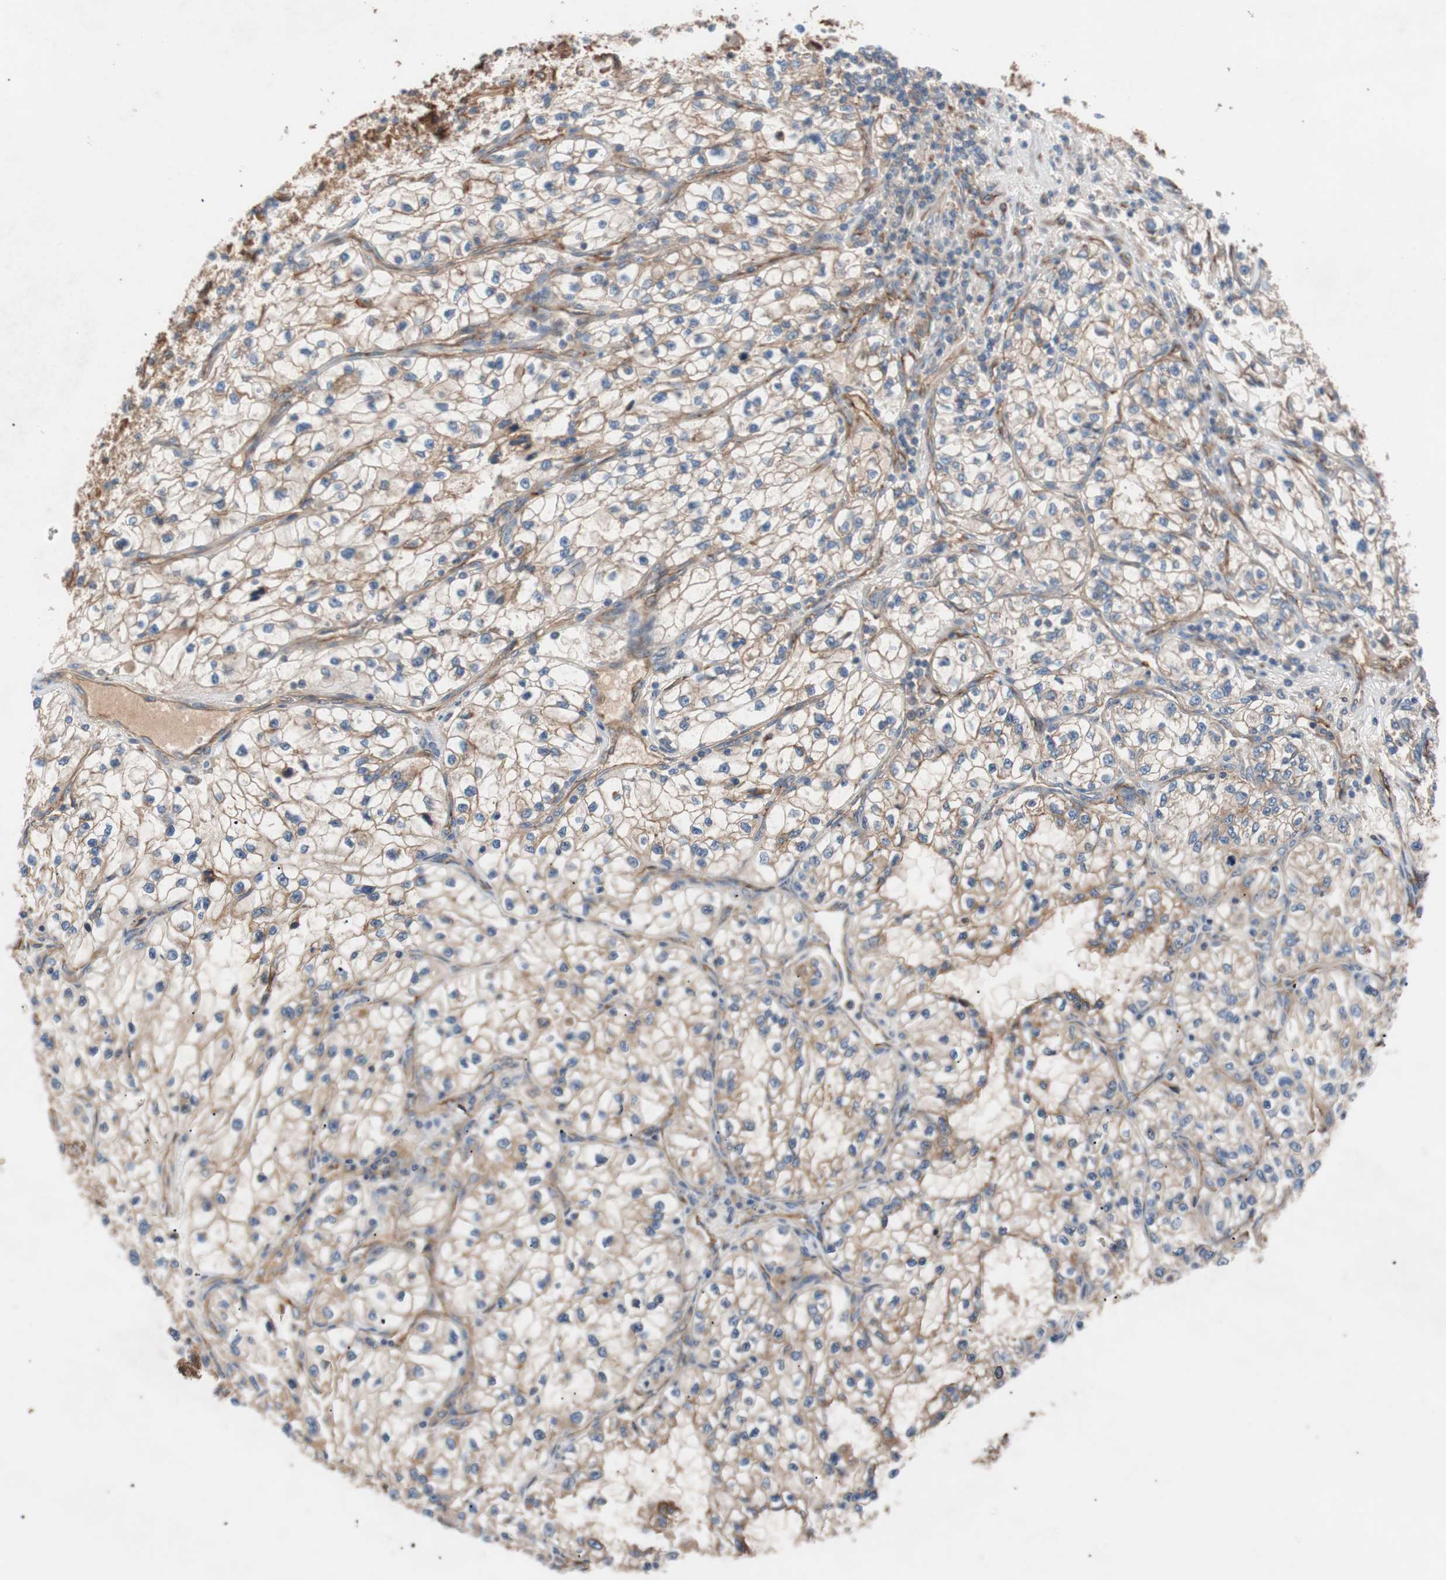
{"staining": {"intensity": "negative", "quantity": "none", "location": "none"}, "tissue": "renal cancer", "cell_type": "Tumor cells", "image_type": "cancer", "snomed": [{"axis": "morphology", "description": "Adenocarcinoma, NOS"}, {"axis": "topography", "description": "Kidney"}], "caption": "Tumor cells are negative for protein expression in human renal cancer (adenocarcinoma).", "gene": "SPINT1", "patient": {"sex": "female", "age": 57}}